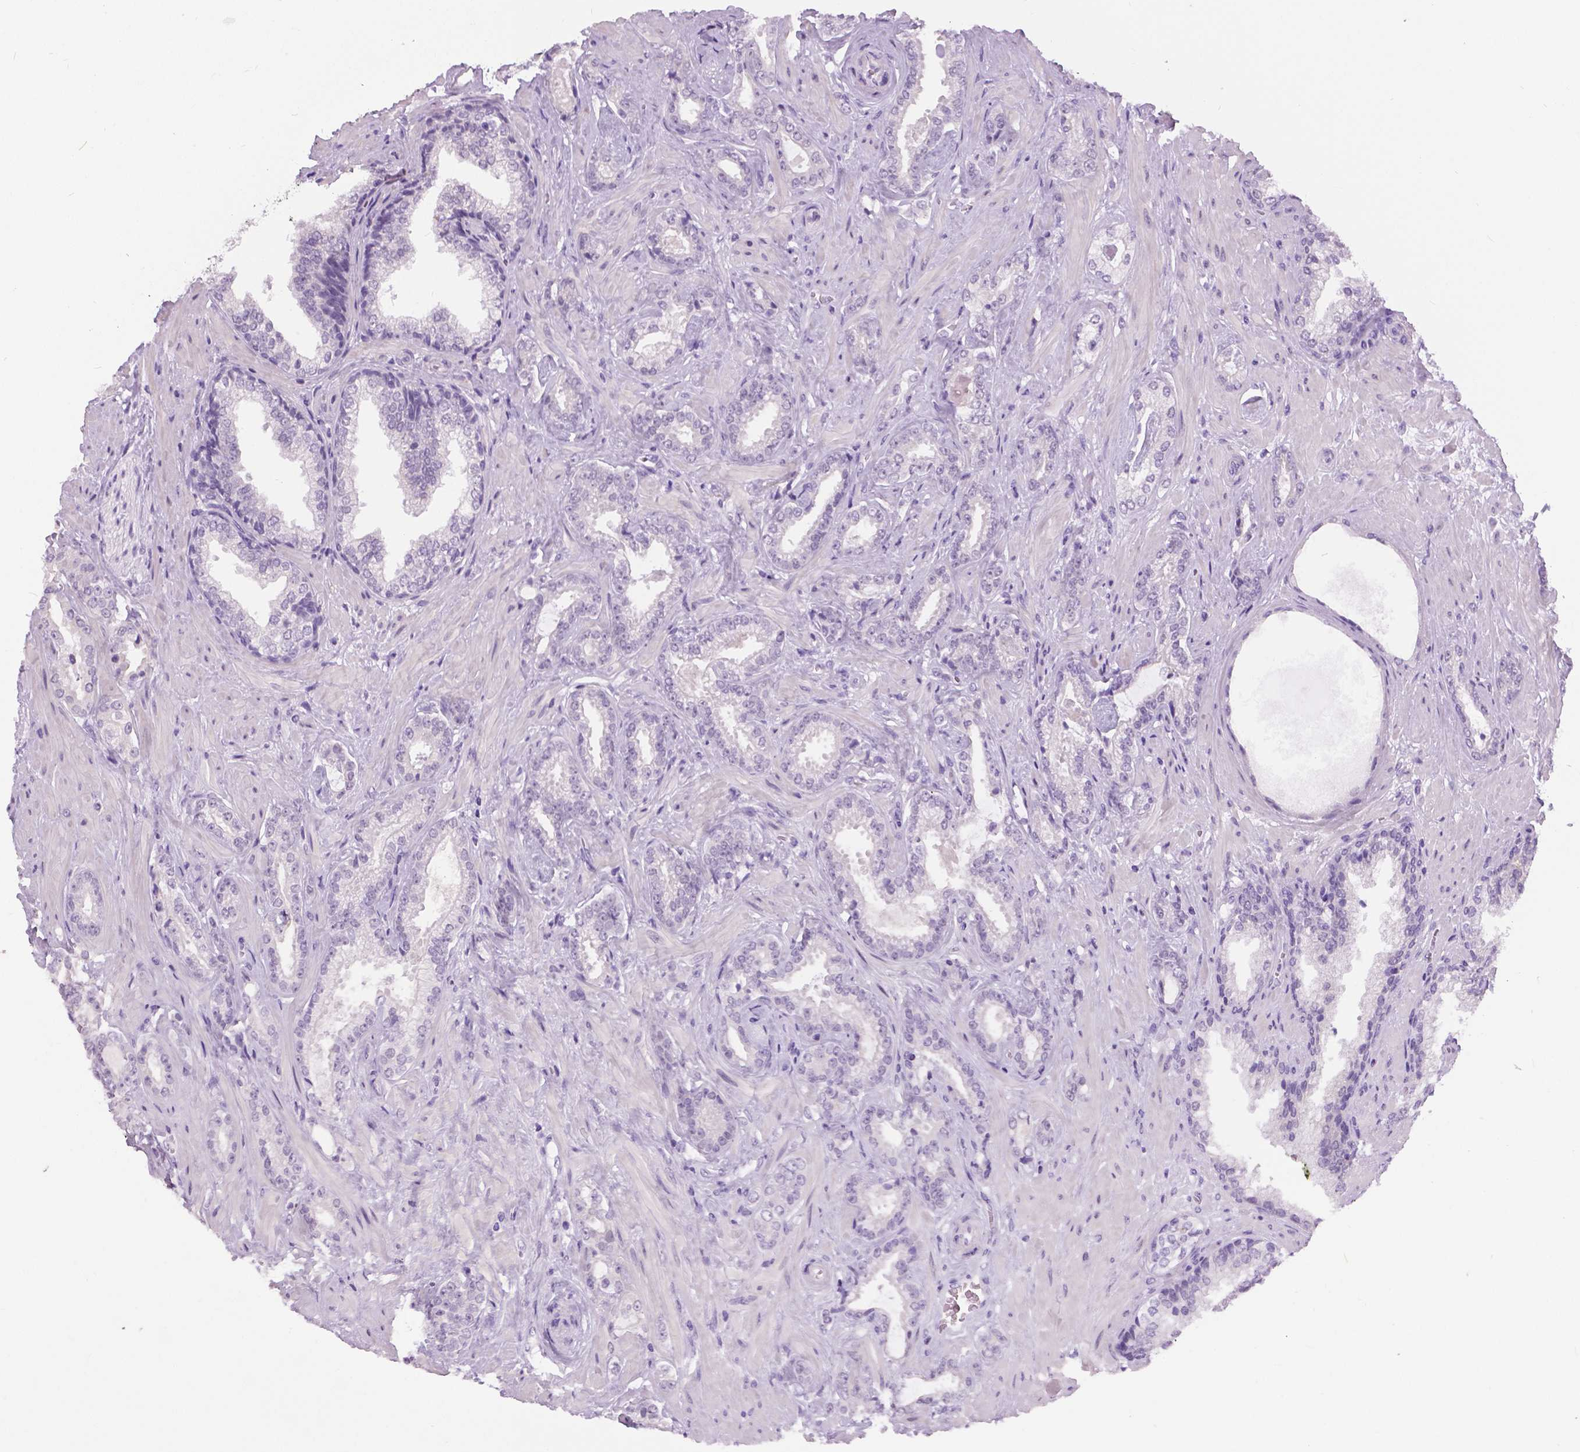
{"staining": {"intensity": "negative", "quantity": "none", "location": "none"}, "tissue": "prostate cancer", "cell_type": "Tumor cells", "image_type": "cancer", "snomed": [{"axis": "morphology", "description": "Adenocarcinoma, Low grade"}, {"axis": "topography", "description": "Prostate"}], "caption": "Prostate cancer stained for a protein using immunohistochemistry (IHC) shows no staining tumor cells.", "gene": "MYOM1", "patient": {"sex": "male", "age": 61}}